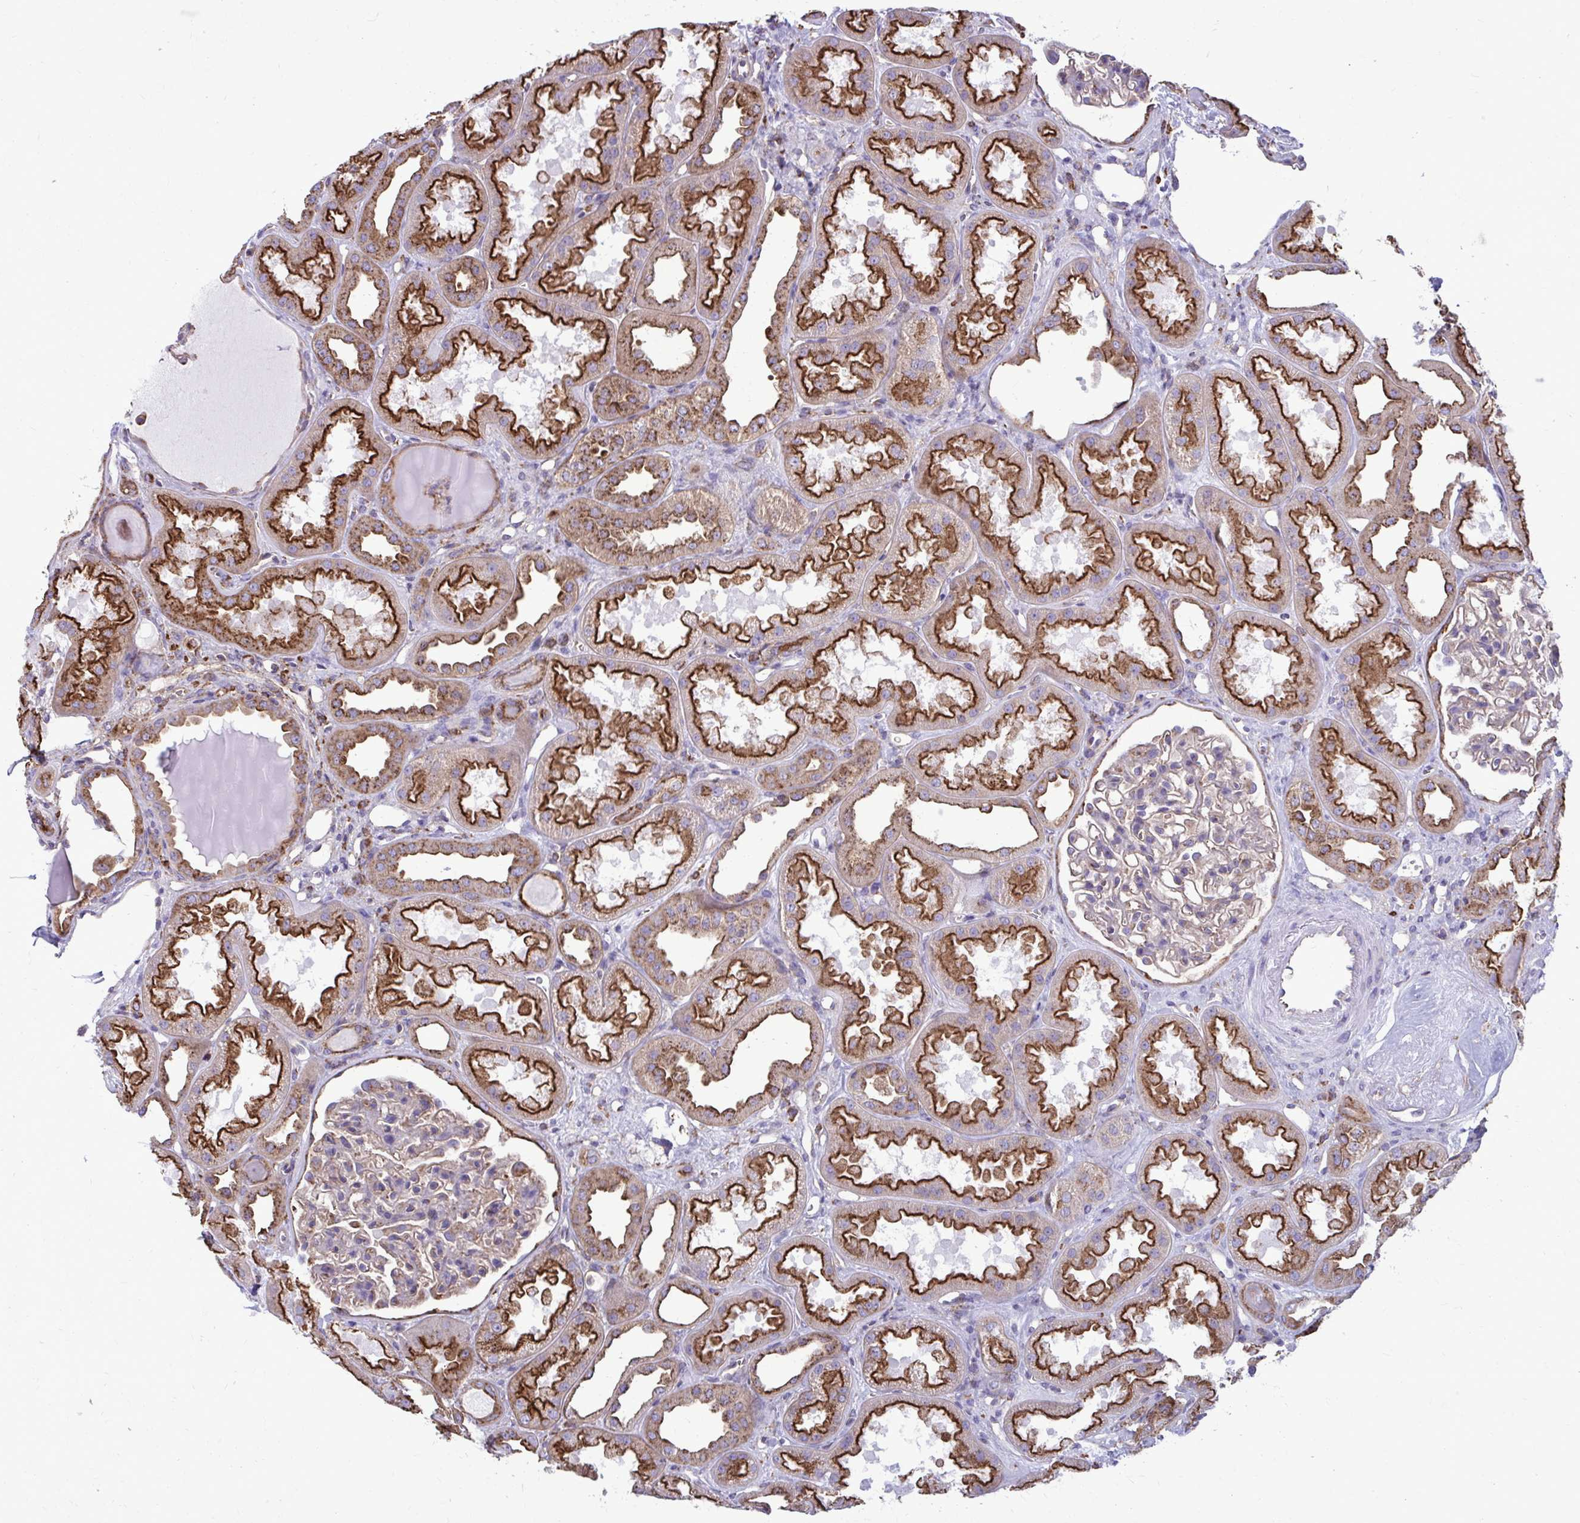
{"staining": {"intensity": "weak", "quantity": "<25%", "location": "cytoplasmic/membranous"}, "tissue": "kidney", "cell_type": "Cells in glomeruli", "image_type": "normal", "snomed": [{"axis": "morphology", "description": "Normal tissue, NOS"}, {"axis": "topography", "description": "Kidney"}], "caption": "DAB (3,3'-diaminobenzidine) immunohistochemical staining of benign kidney exhibits no significant expression in cells in glomeruli. (Stains: DAB immunohistochemistry (IHC) with hematoxylin counter stain, Microscopy: brightfield microscopy at high magnification).", "gene": "CLTA", "patient": {"sex": "male", "age": 61}}